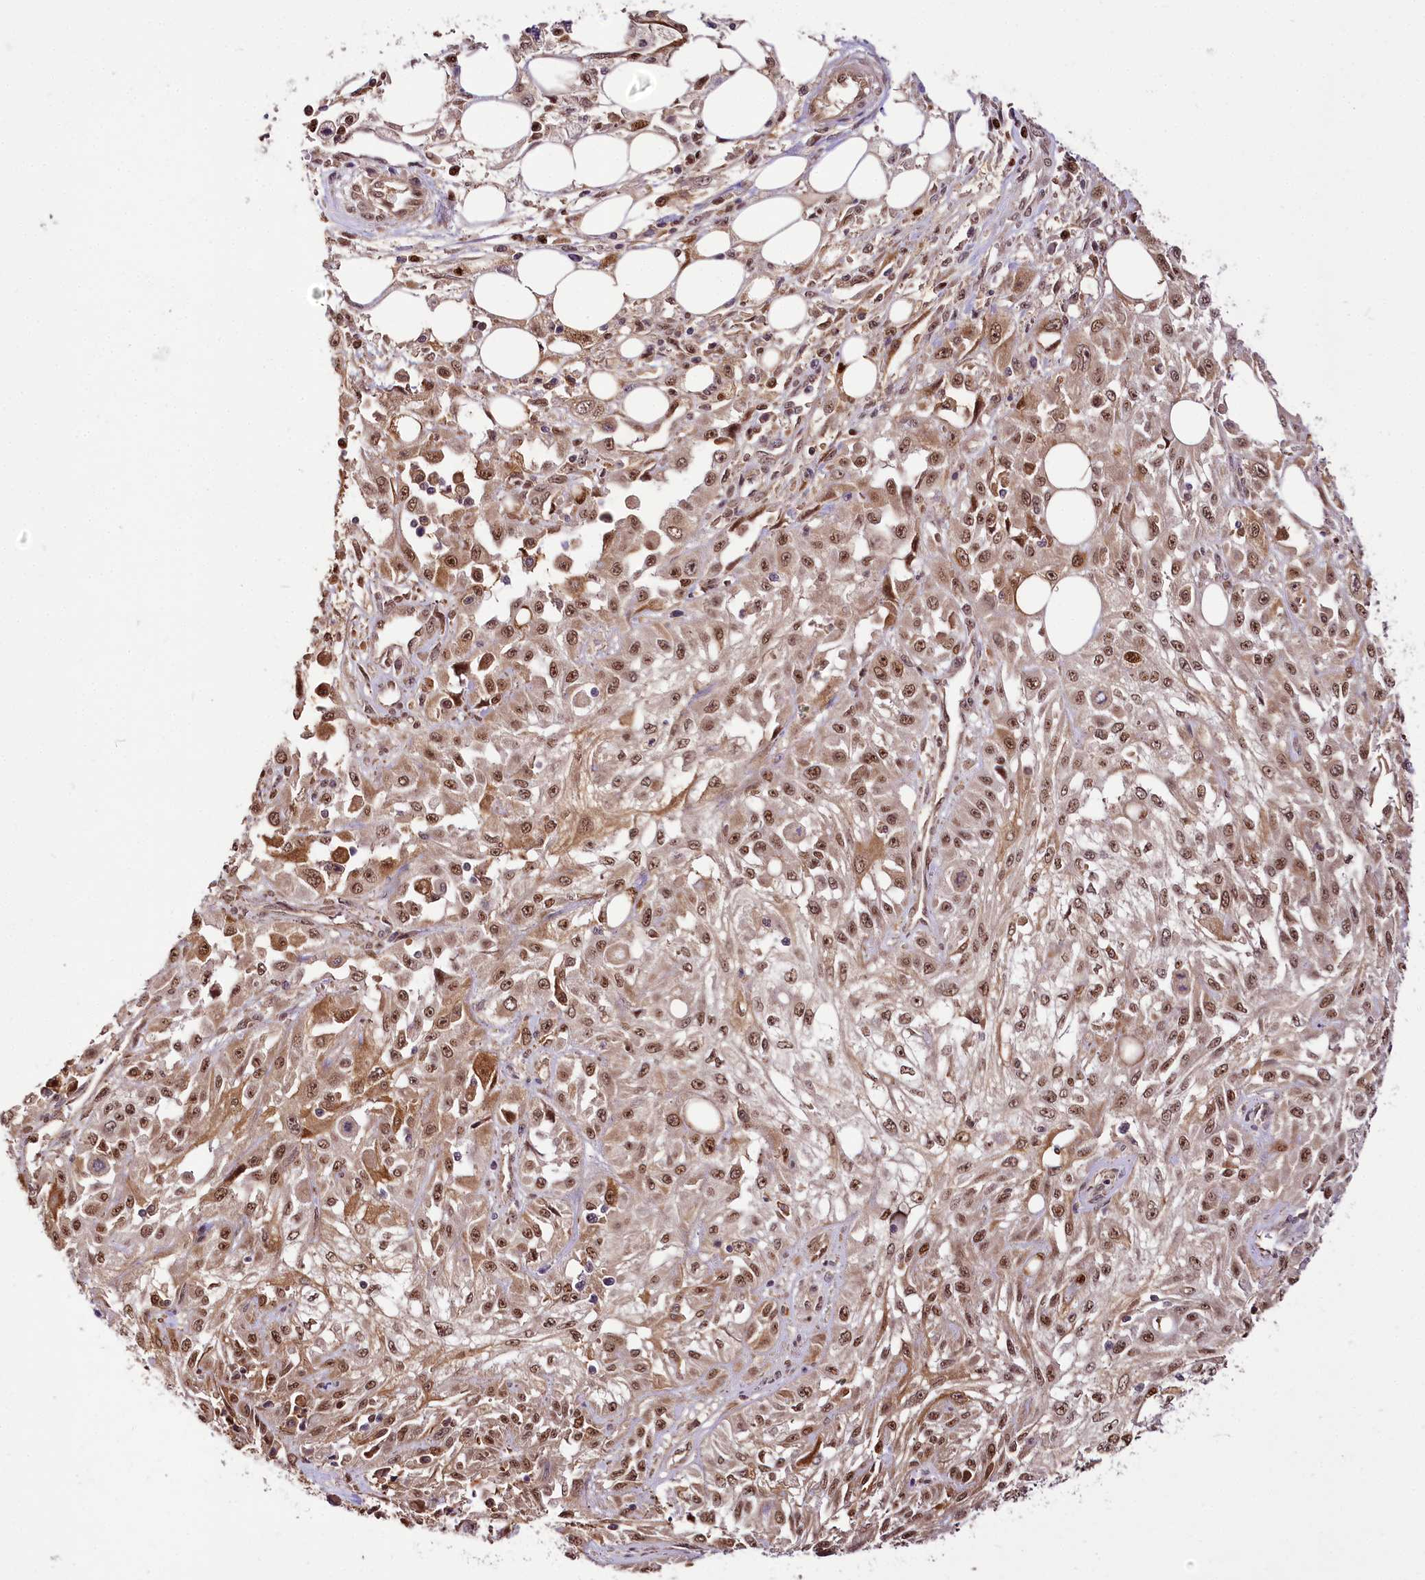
{"staining": {"intensity": "moderate", "quantity": ">75%", "location": "nuclear"}, "tissue": "skin cancer", "cell_type": "Tumor cells", "image_type": "cancer", "snomed": [{"axis": "morphology", "description": "Squamous cell carcinoma, NOS"}, {"axis": "morphology", "description": "Squamous cell carcinoma, metastatic, NOS"}, {"axis": "topography", "description": "Skin"}, {"axis": "topography", "description": "Lymph node"}], "caption": "Protein expression analysis of human skin metastatic squamous cell carcinoma reveals moderate nuclear expression in approximately >75% of tumor cells. Nuclei are stained in blue.", "gene": "GNL3L", "patient": {"sex": "male", "age": 75}}